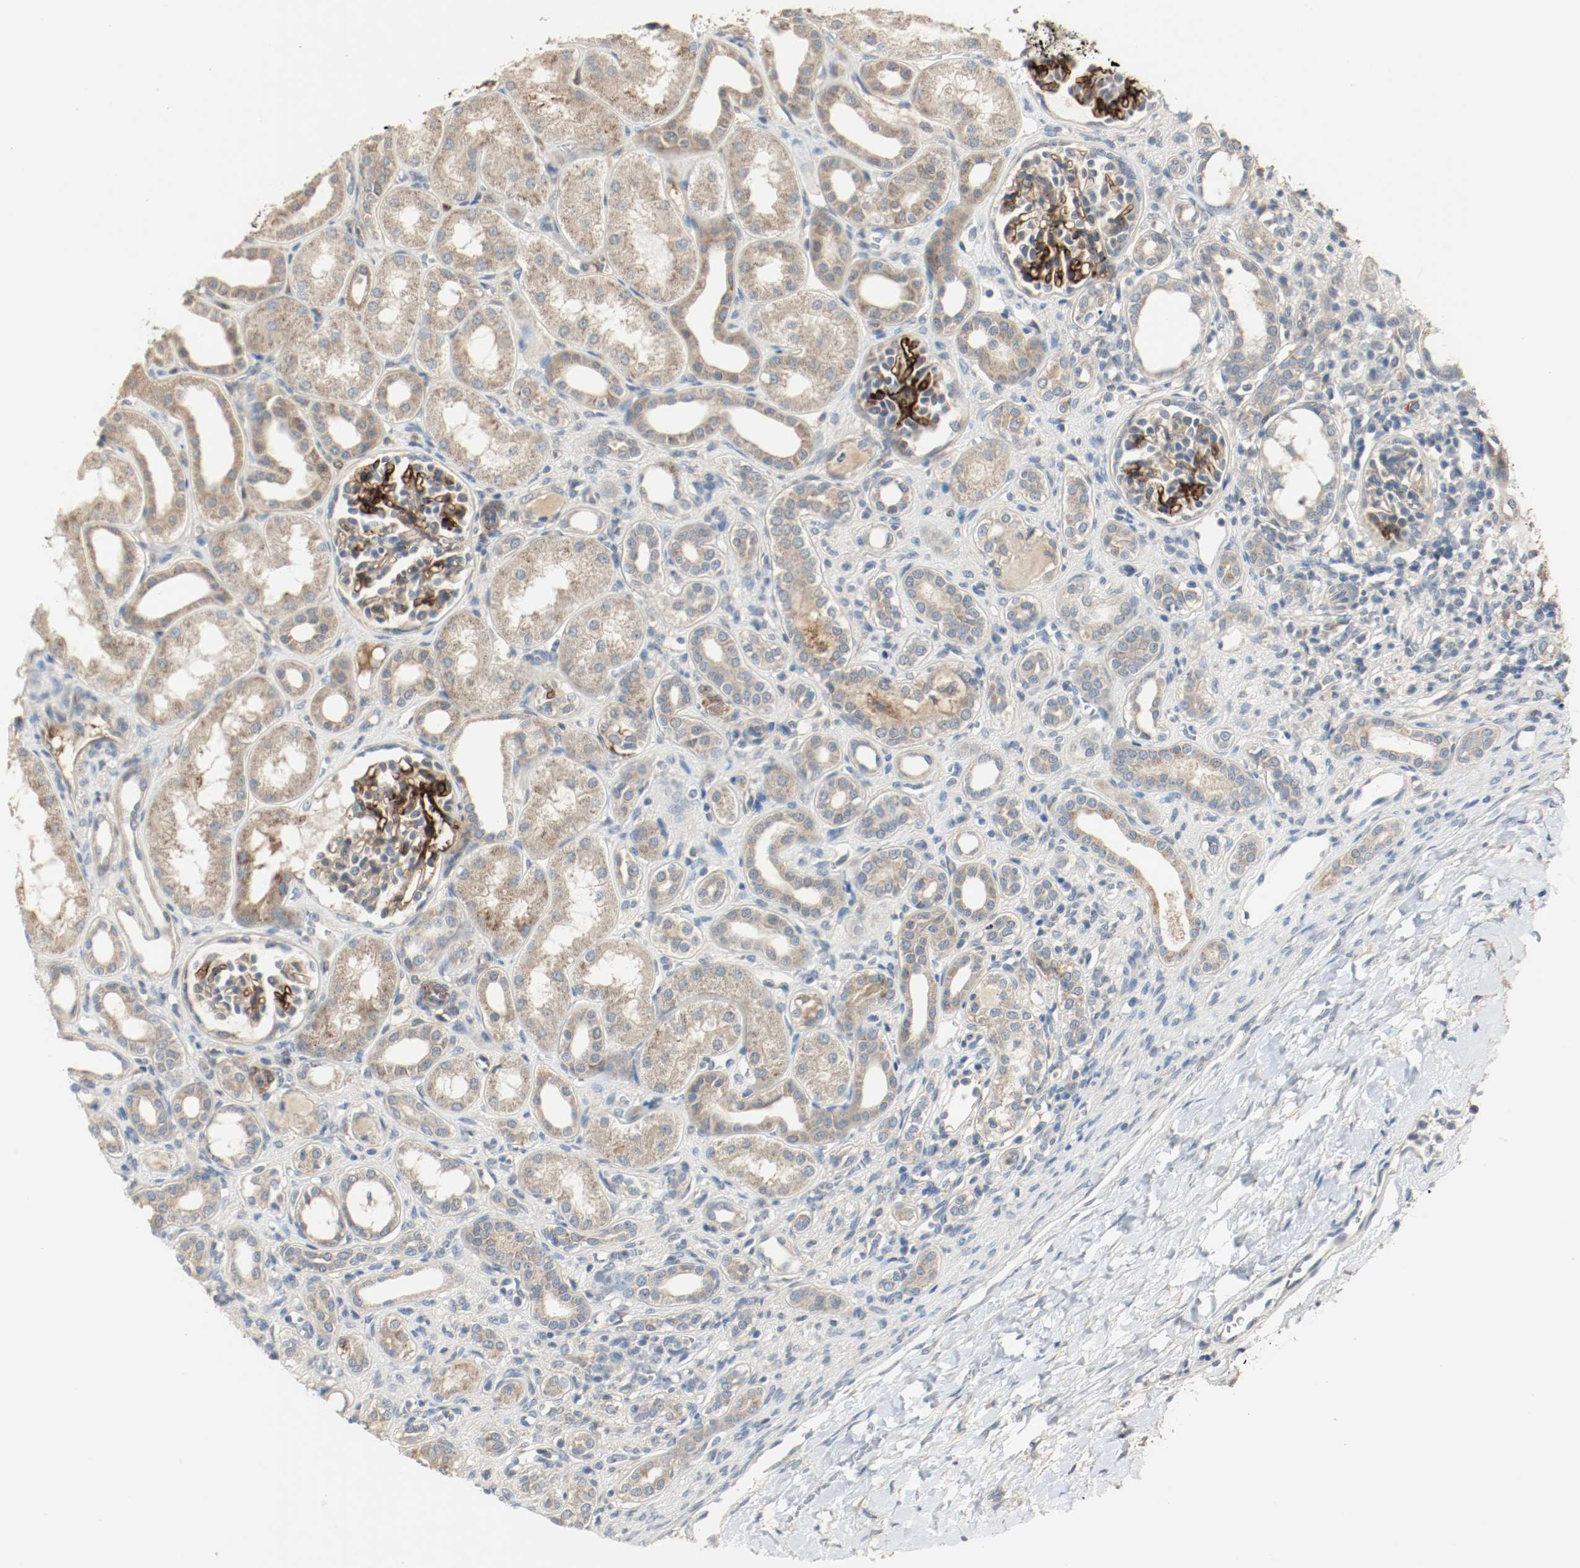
{"staining": {"intensity": "strong", "quantity": "25%-75%", "location": "cytoplasmic/membranous"}, "tissue": "kidney", "cell_type": "Cells in glomeruli", "image_type": "normal", "snomed": [{"axis": "morphology", "description": "Normal tissue, NOS"}, {"axis": "topography", "description": "Kidney"}], "caption": "Immunohistochemistry (IHC) (DAB) staining of unremarkable human kidney displays strong cytoplasmic/membranous protein positivity in about 25%-75% of cells in glomeruli. (DAB (3,3'-diaminobenzidine) = brown stain, brightfield microscopy at high magnification).", "gene": "MELTF", "patient": {"sex": "male", "age": 7}}